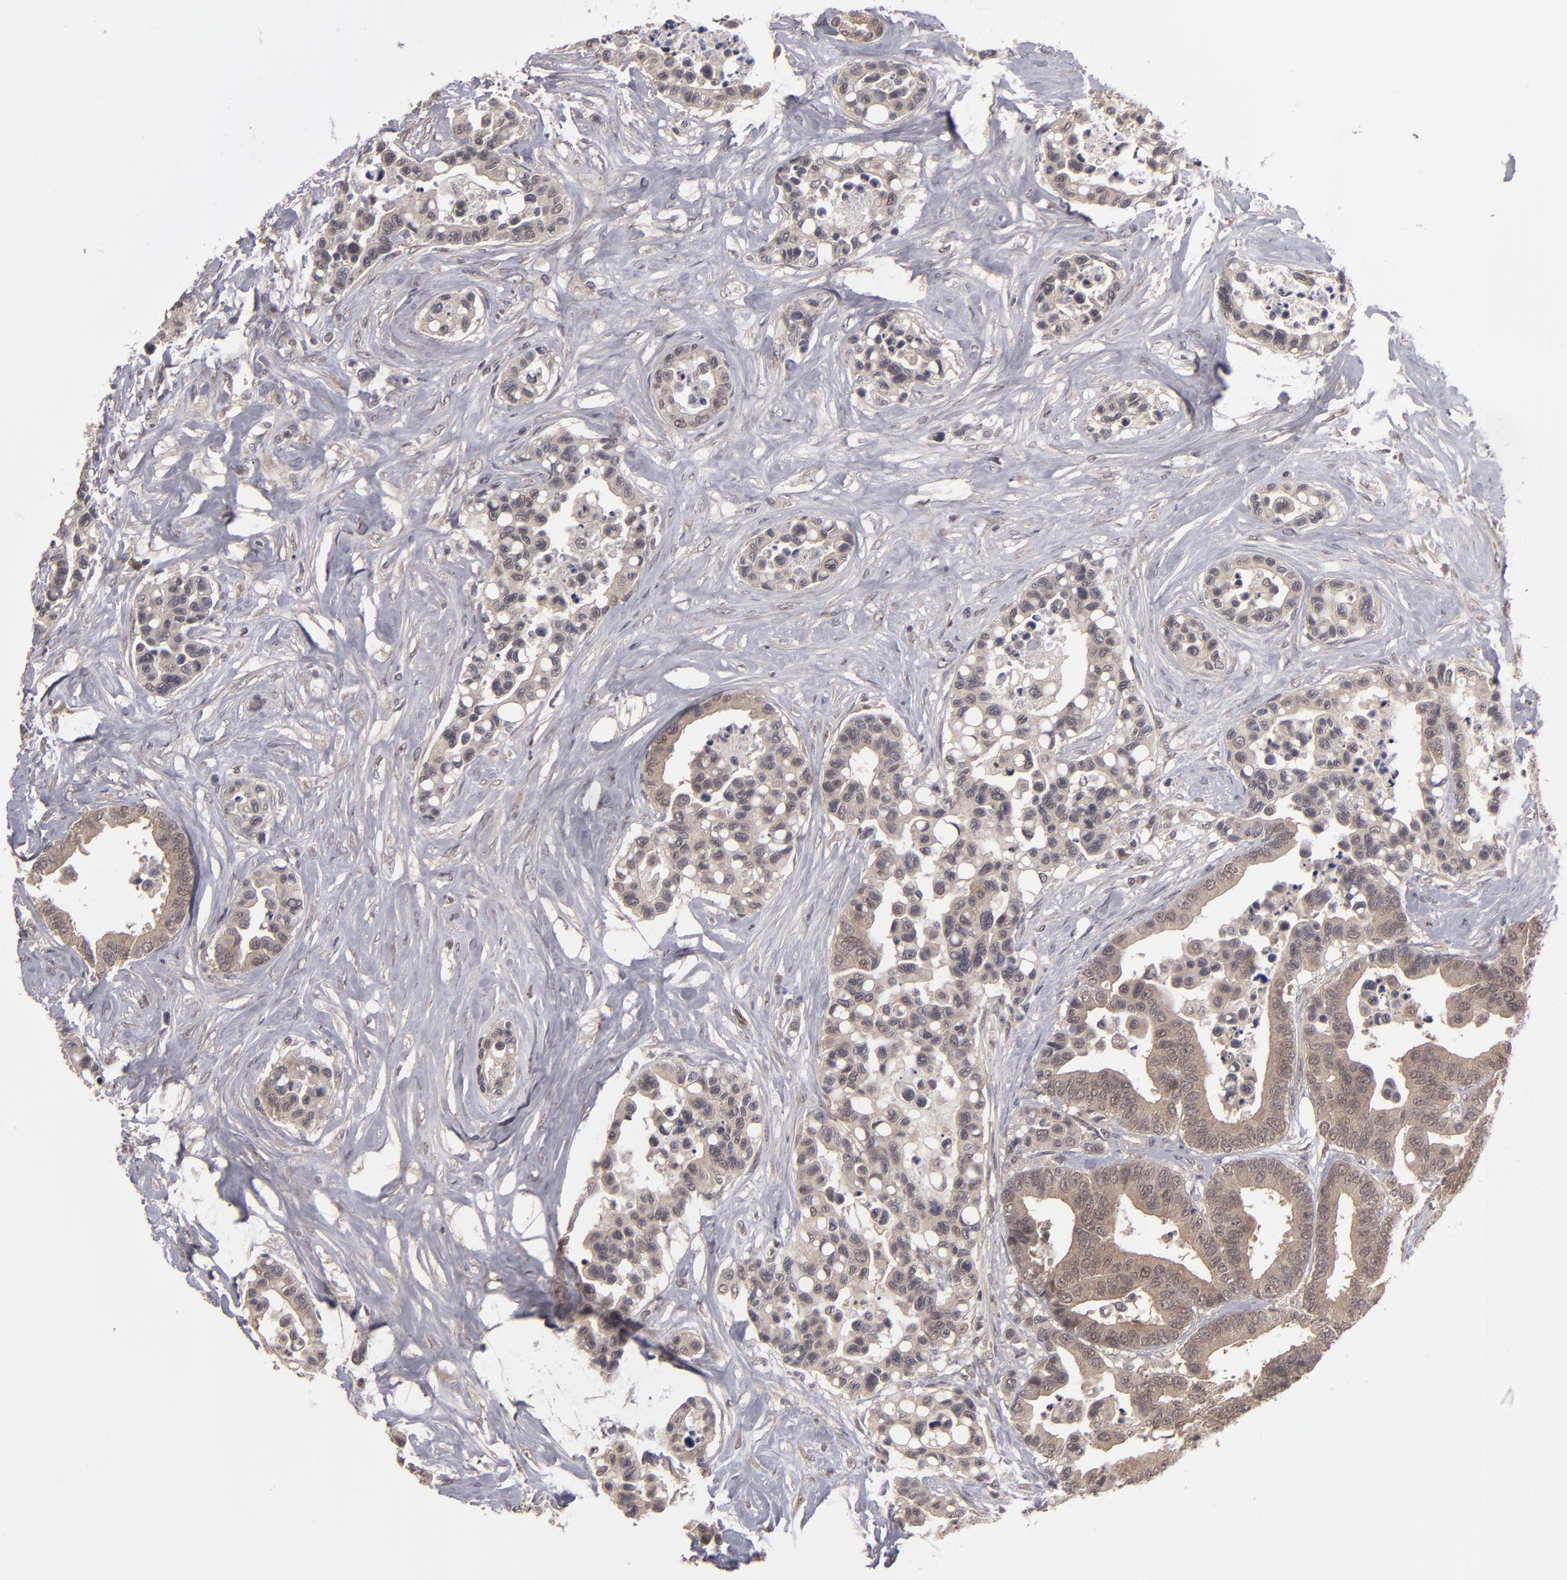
{"staining": {"intensity": "moderate", "quantity": ">75%", "location": "cytoplasmic/membranous"}, "tissue": "colorectal cancer", "cell_type": "Tumor cells", "image_type": "cancer", "snomed": [{"axis": "morphology", "description": "Adenocarcinoma, NOS"}, {"axis": "topography", "description": "Colon"}], "caption": "Protein staining demonstrates moderate cytoplasmic/membranous expression in about >75% of tumor cells in adenocarcinoma (colorectal).", "gene": "TYMS", "patient": {"sex": "male", "age": 82}}